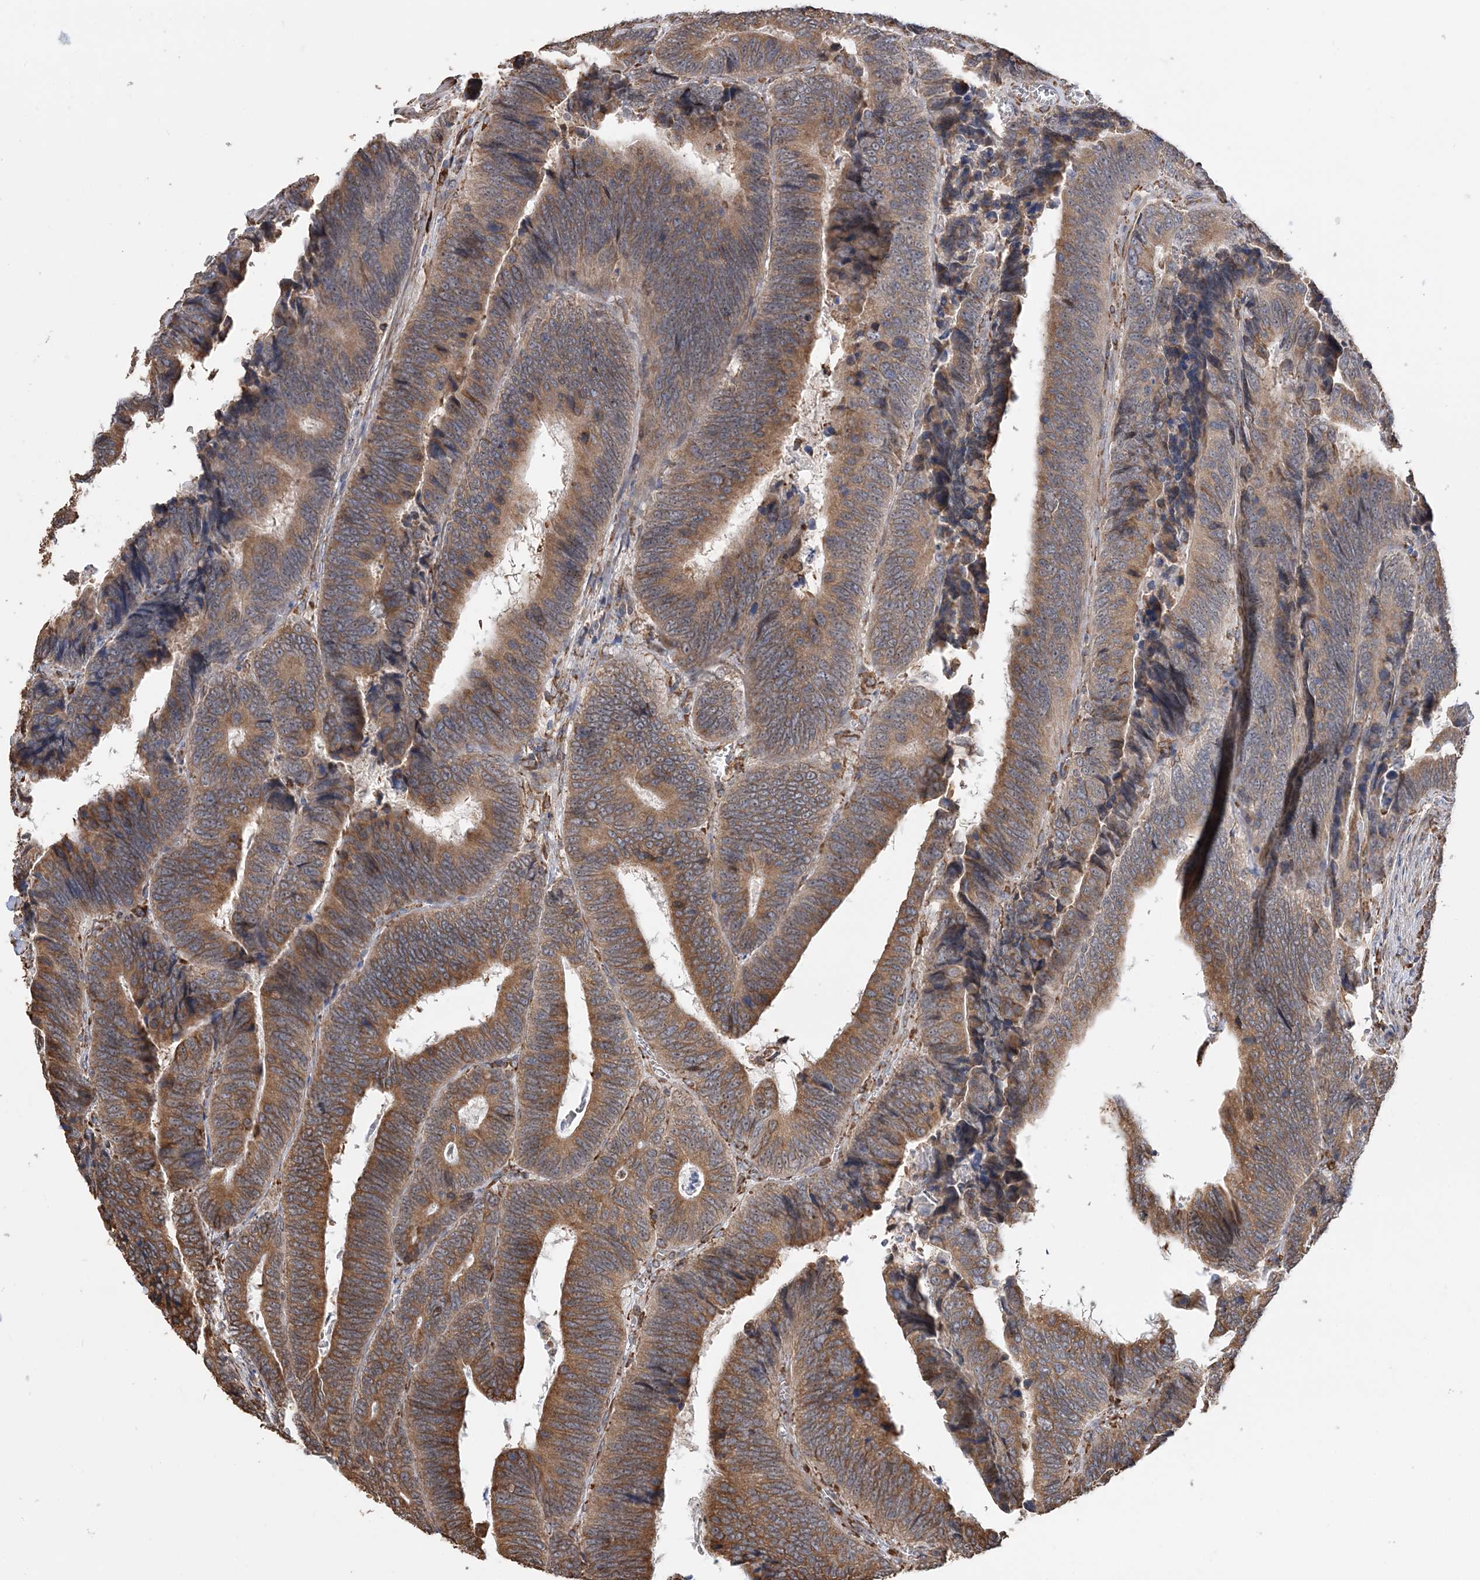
{"staining": {"intensity": "moderate", "quantity": ">75%", "location": "cytoplasmic/membranous"}, "tissue": "colorectal cancer", "cell_type": "Tumor cells", "image_type": "cancer", "snomed": [{"axis": "morphology", "description": "Adenocarcinoma, NOS"}, {"axis": "topography", "description": "Colon"}], "caption": "Brown immunohistochemical staining in human colorectal cancer (adenocarcinoma) displays moderate cytoplasmic/membranous staining in about >75% of tumor cells.", "gene": "WDR12", "patient": {"sex": "male", "age": 72}}